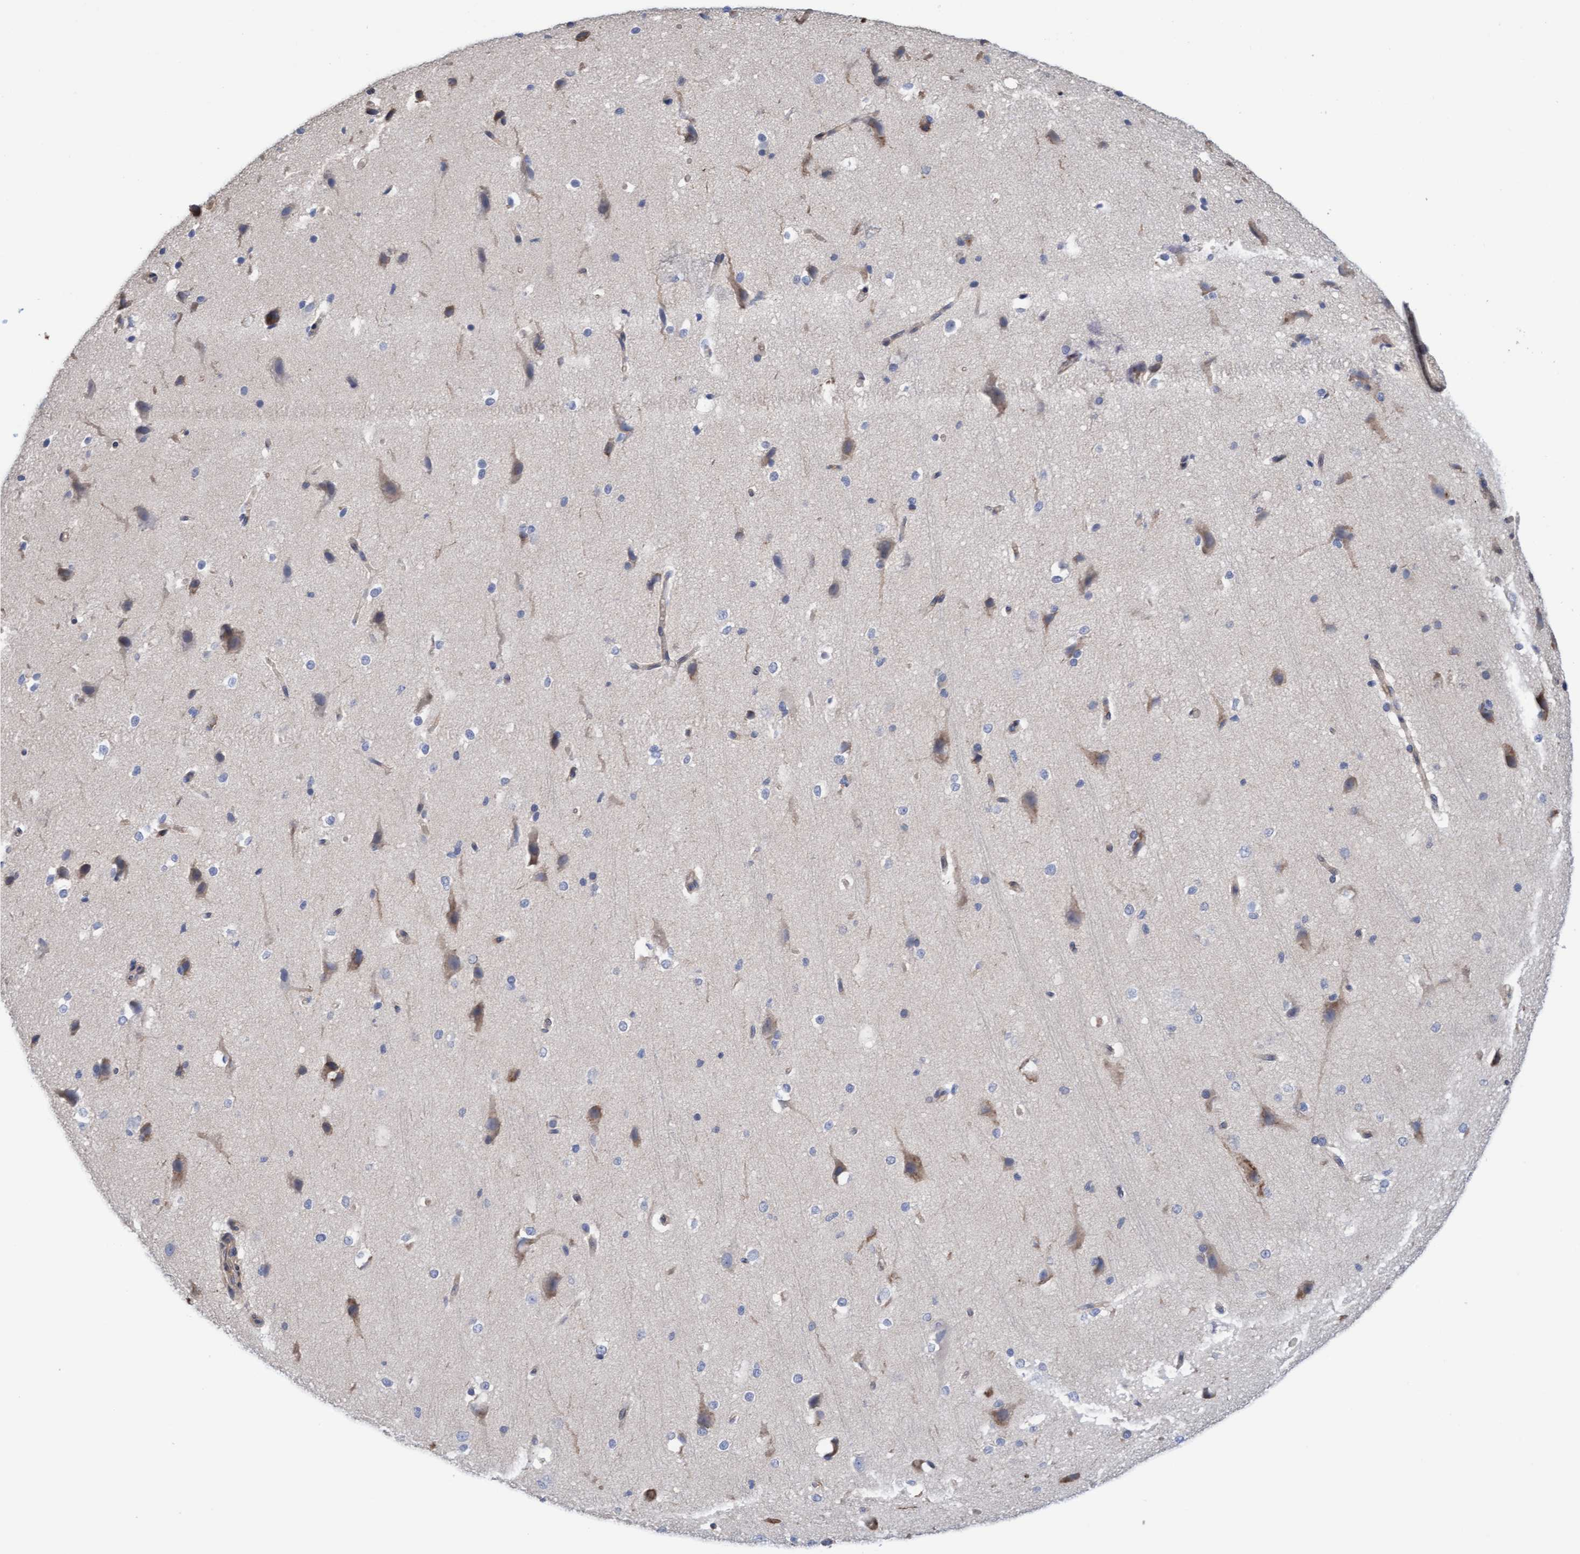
{"staining": {"intensity": "weak", "quantity": "<25%", "location": "cytoplasmic/membranous"}, "tissue": "cerebral cortex", "cell_type": "Endothelial cells", "image_type": "normal", "snomed": [{"axis": "morphology", "description": "Normal tissue, NOS"}, {"axis": "morphology", "description": "Developmental malformation"}, {"axis": "topography", "description": "Cerebral cortex"}], "caption": "Human cerebral cortex stained for a protein using IHC shows no expression in endothelial cells.", "gene": "MMP8", "patient": {"sex": "female", "age": 30}}